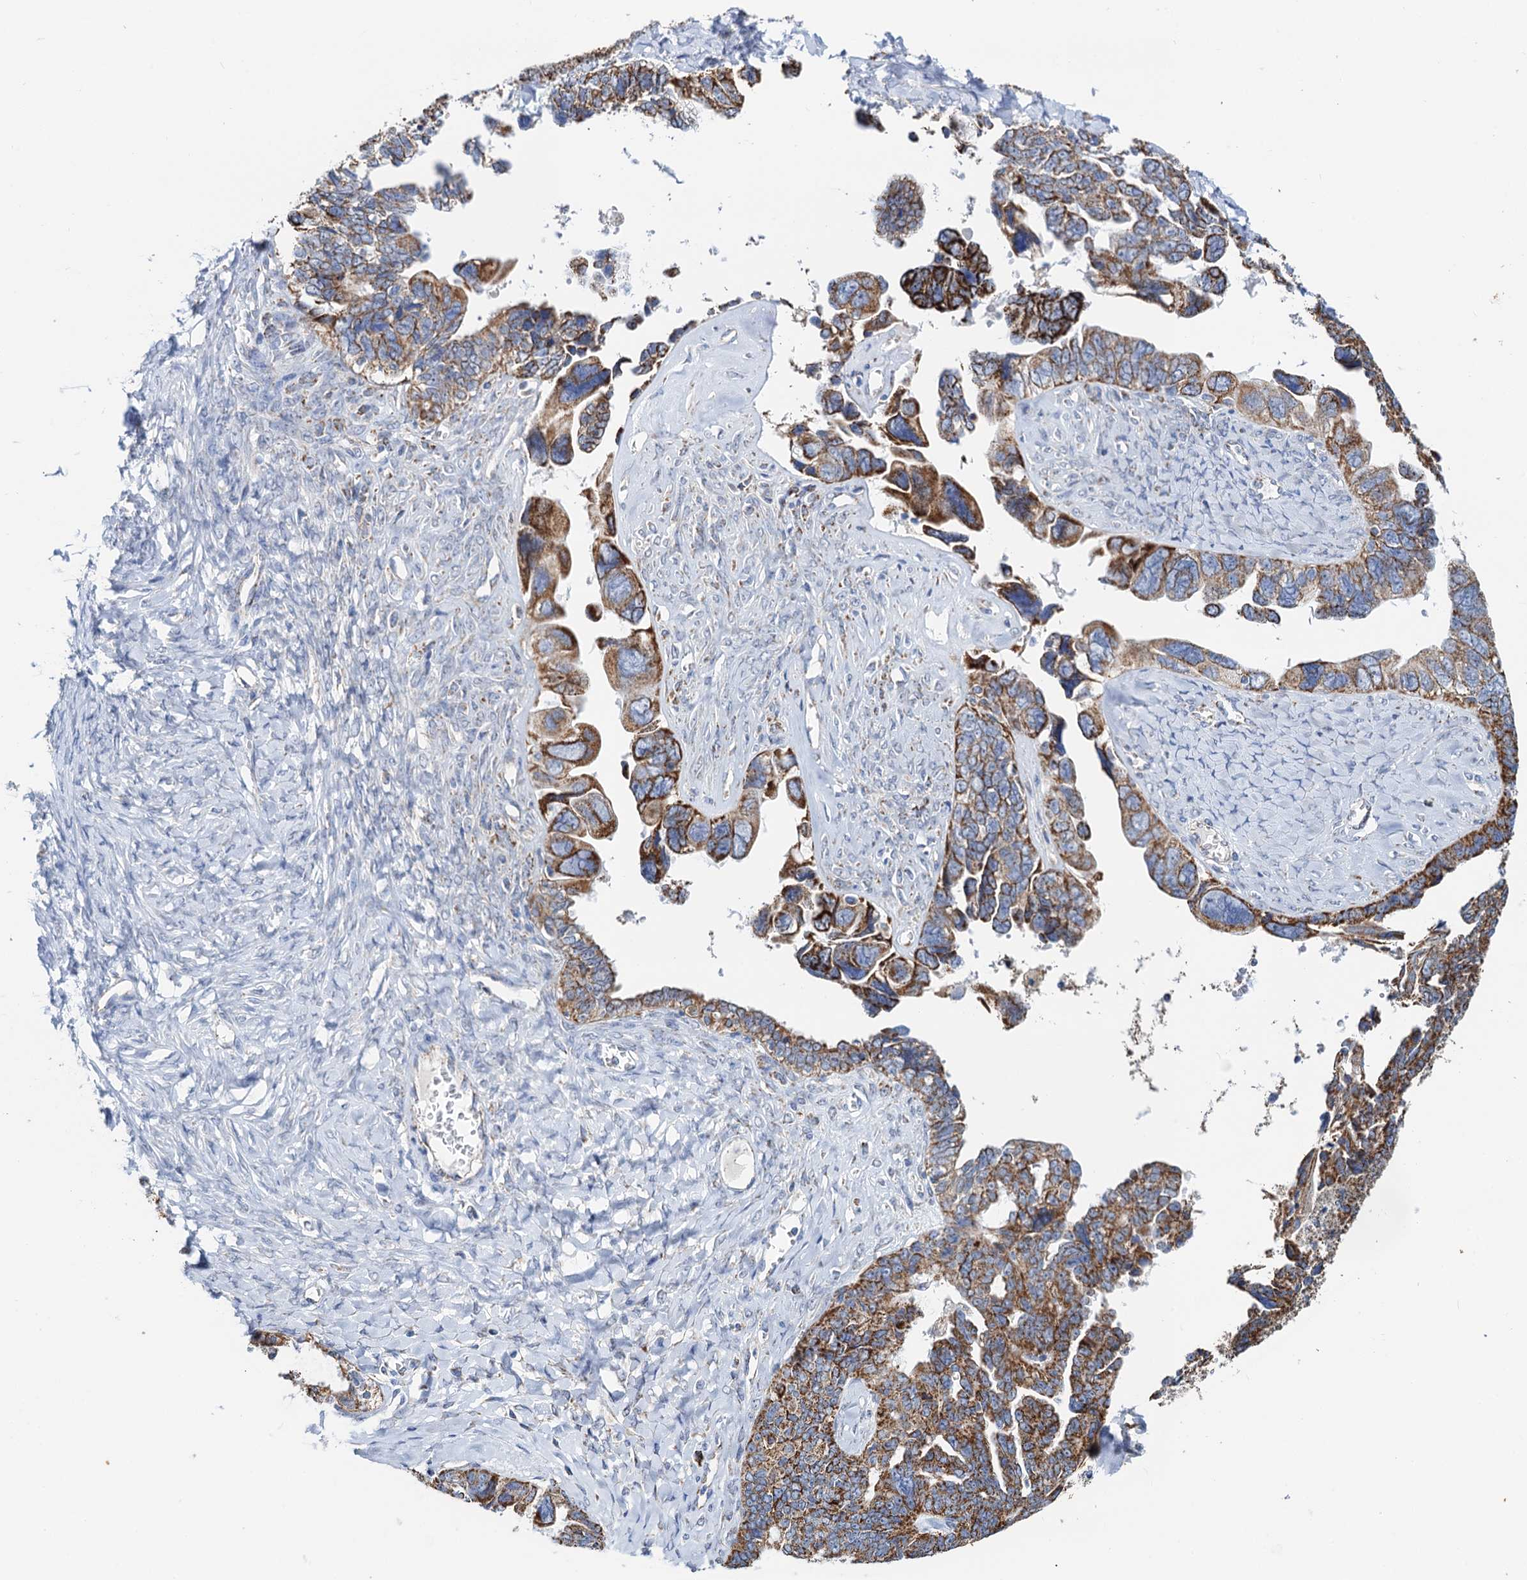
{"staining": {"intensity": "strong", "quantity": ">75%", "location": "cytoplasmic/membranous"}, "tissue": "ovarian cancer", "cell_type": "Tumor cells", "image_type": "cancer", "snomed": [{"axis": "morphology", "description": "Cystadenocarcinoma, serous, NOS"}, {"axis": "topography", "description": "Ovary"}], "caption": "This photomicrograph demonstrates ovarian cancer stained with immunohistochemistry to label a protein in brown. The cytoplasmic/membranous of tumor cells show strong positivity for the protein. Nuclei are counter-stained blue.", "gene": "C2CD3", "patient": {"sex": "female", "age": 79}}